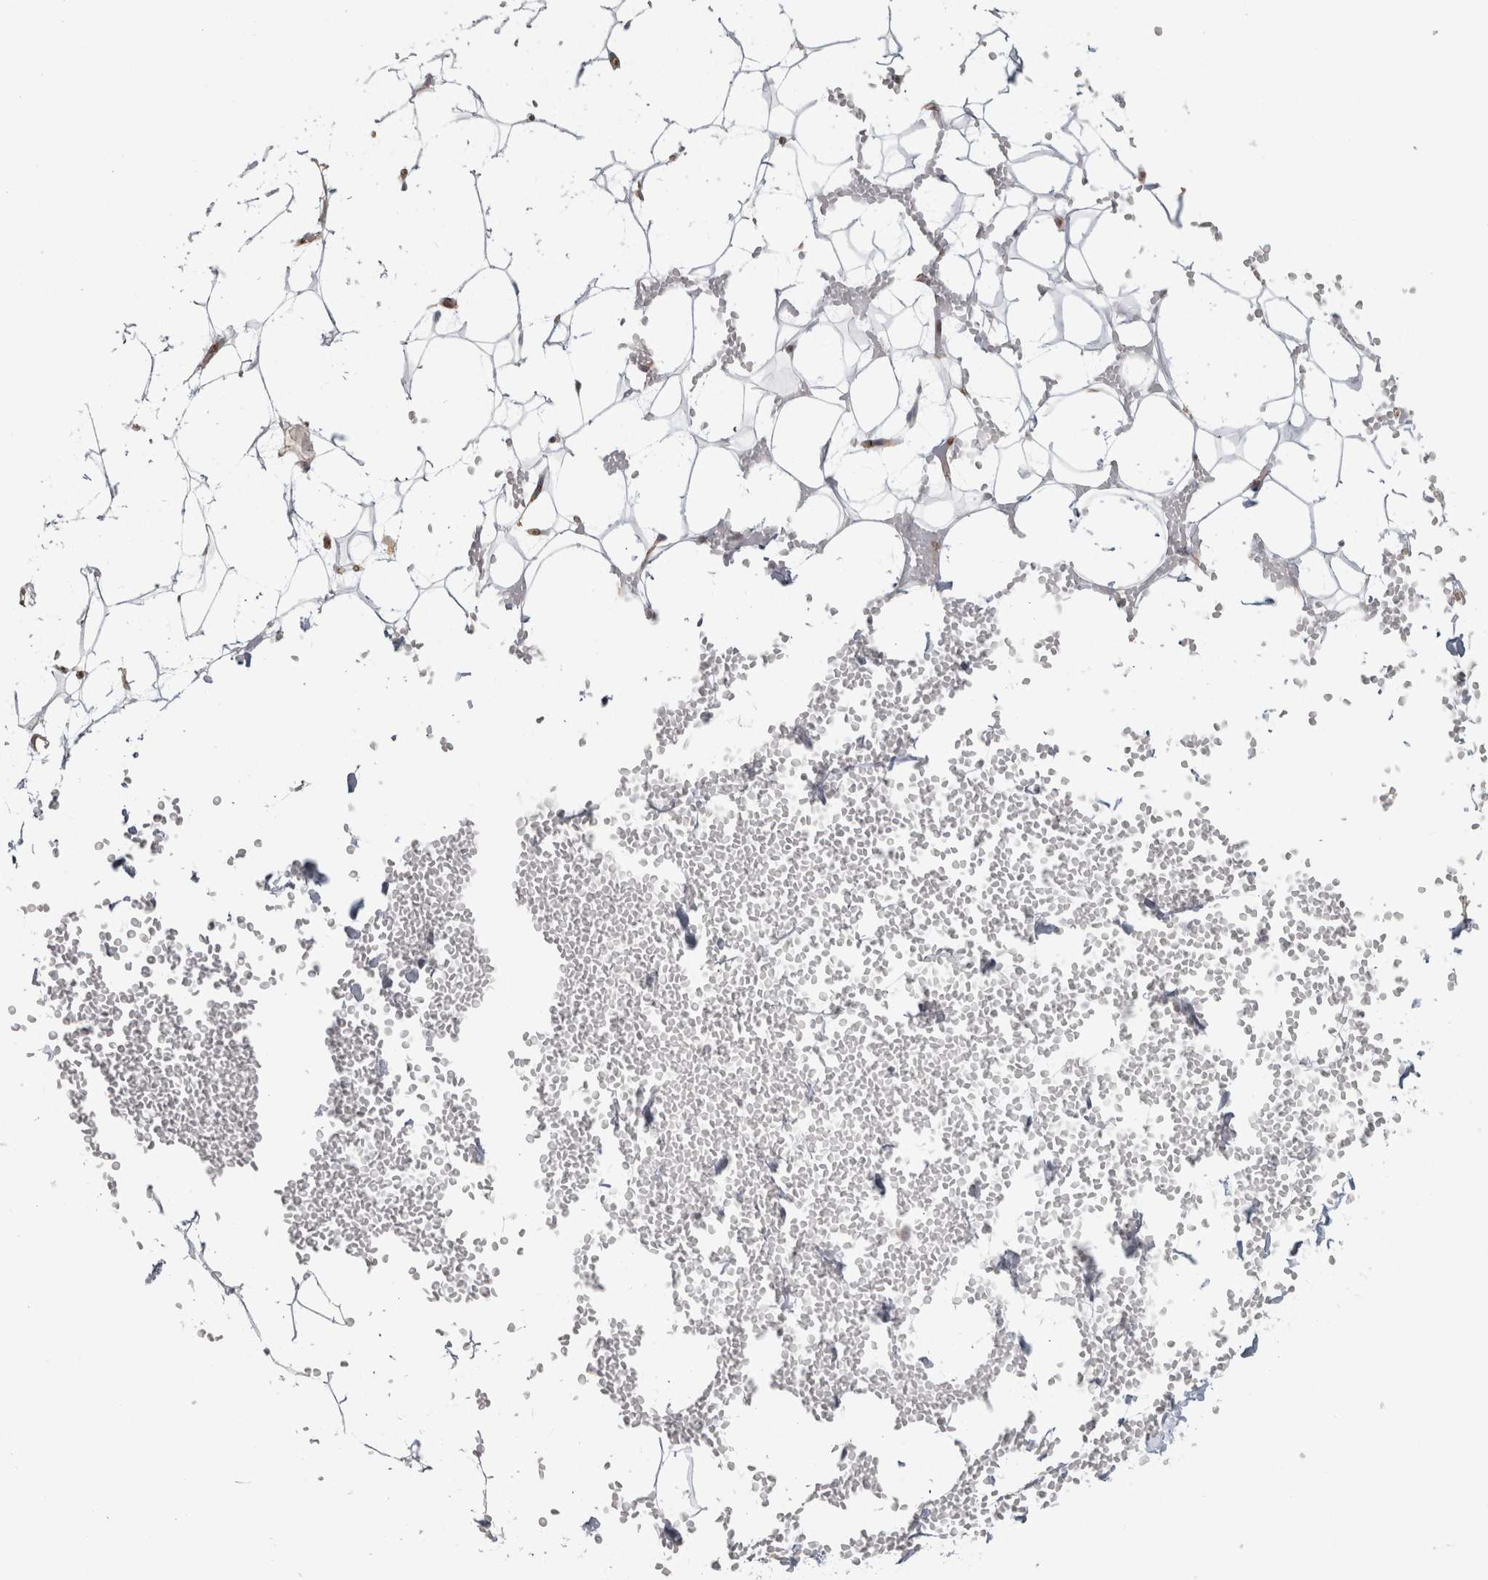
{"staining": {"intensity": "negative", "quantity": "none", "location": "none"}, "tissue": "adipose tissue", "cell_type": "Adipocytes", "image_type": "normal", "snomed": [{"axis": "morphology", "description": "Normal tissue, NOS"}, {"axis": "topography", "description": "Breast"}], "caption": "The photomicrograph shows no staining of adipocytes in benign adipose tissue. (Brightfield microscopy of DAB IHC at high magnification).", "gene": "HLA", "patient": {"sex": "female", "age": 23}}